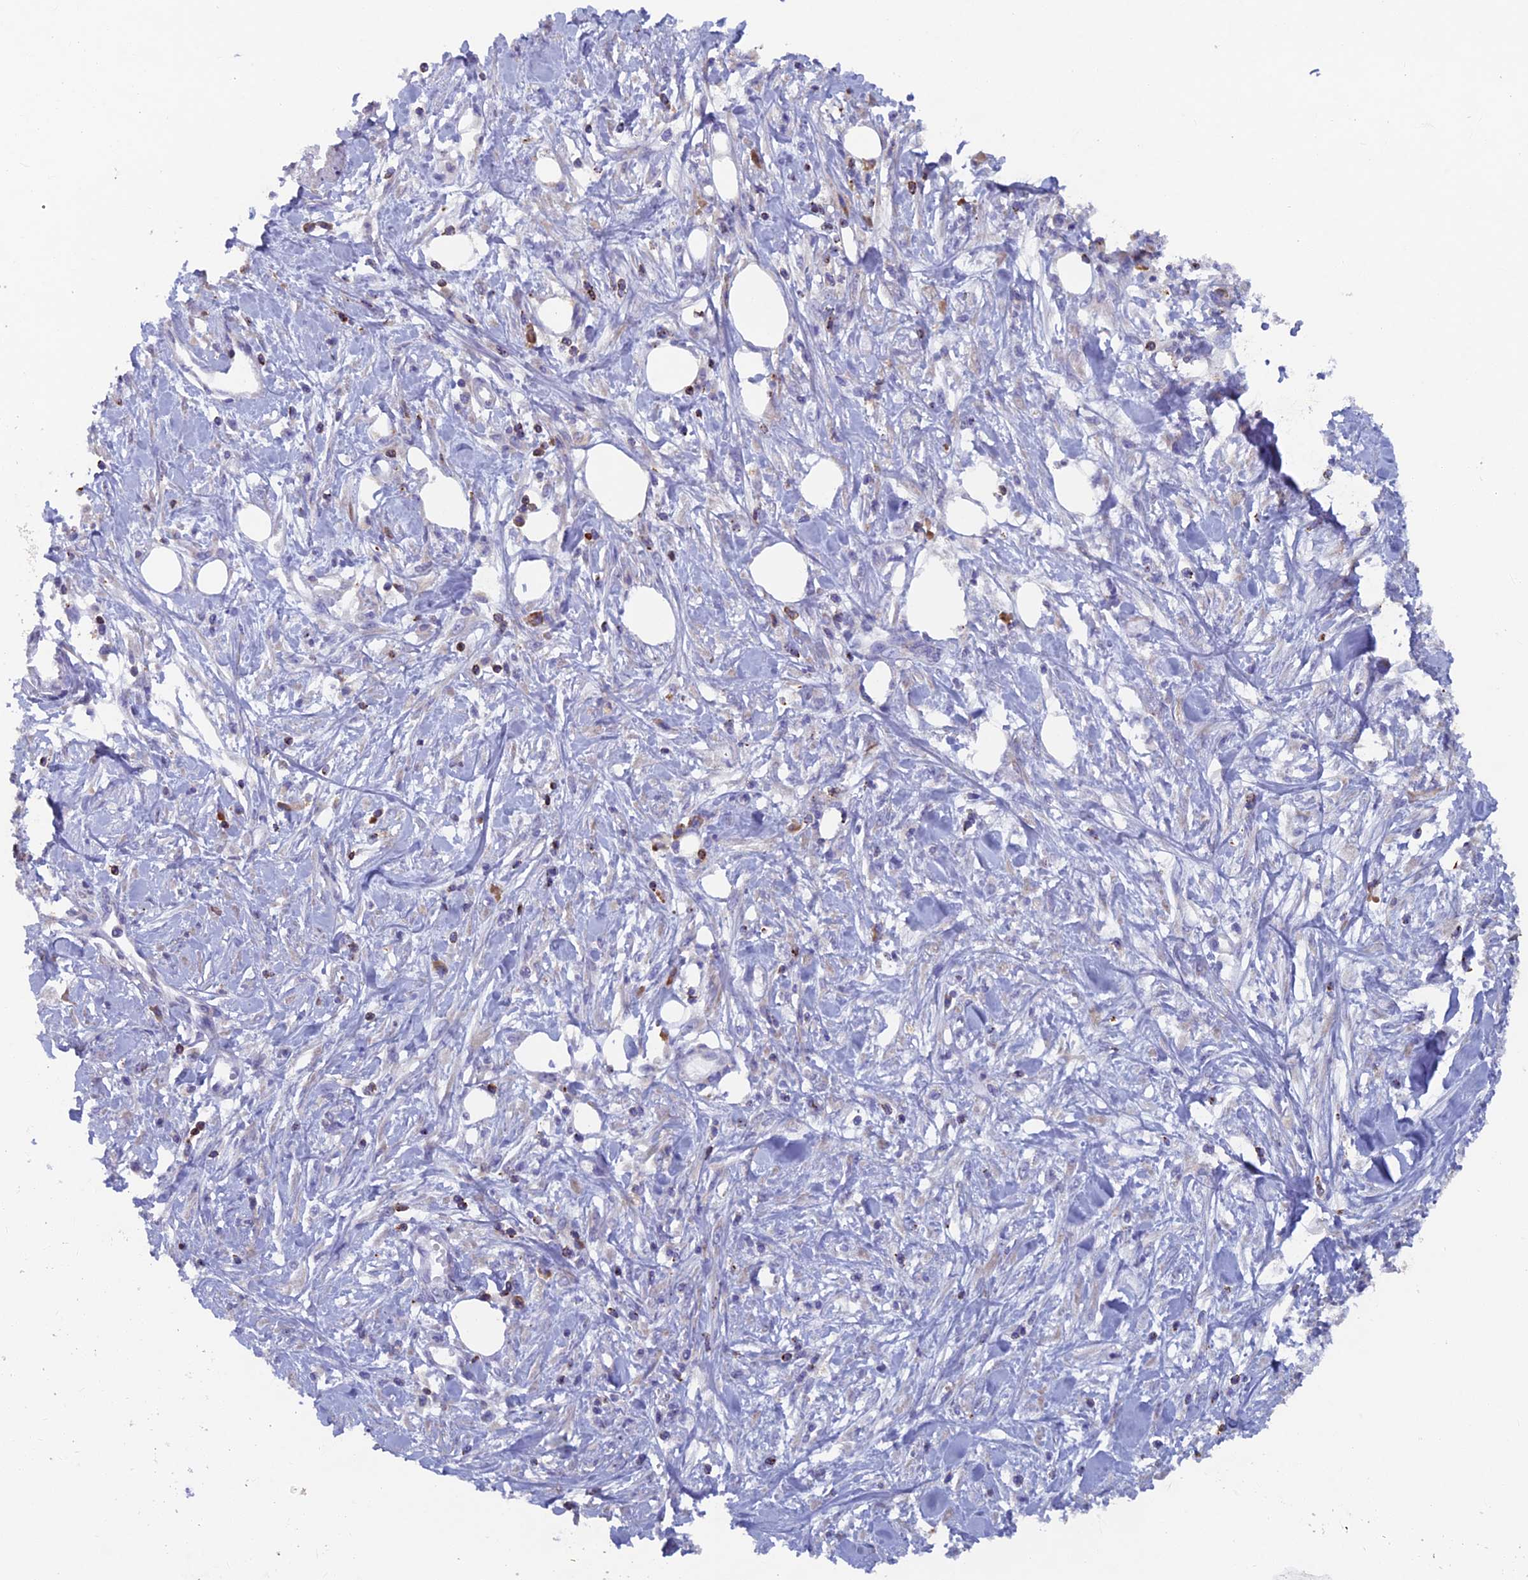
{"staining": {"intensity": "negative", "quantity": "none", "location": "none"}, "tissue": "pancreatic cancer", "cell_type": "Tumor cells", "image_type": "cancer", "snomed": [{"axis": "morphology", "description": "Adenocarcinoma, NOS"}, {"axis": "topography", "description": "Pancreas"}], "caption": "DAB (3,3'-diaminobenzidine) immunohistochemical staining of pancreatic cancer demonstrates no significant positivity in tumor cells.", "gene": "ABI3BP", "patient": {"sex": "female", "age": 50}}